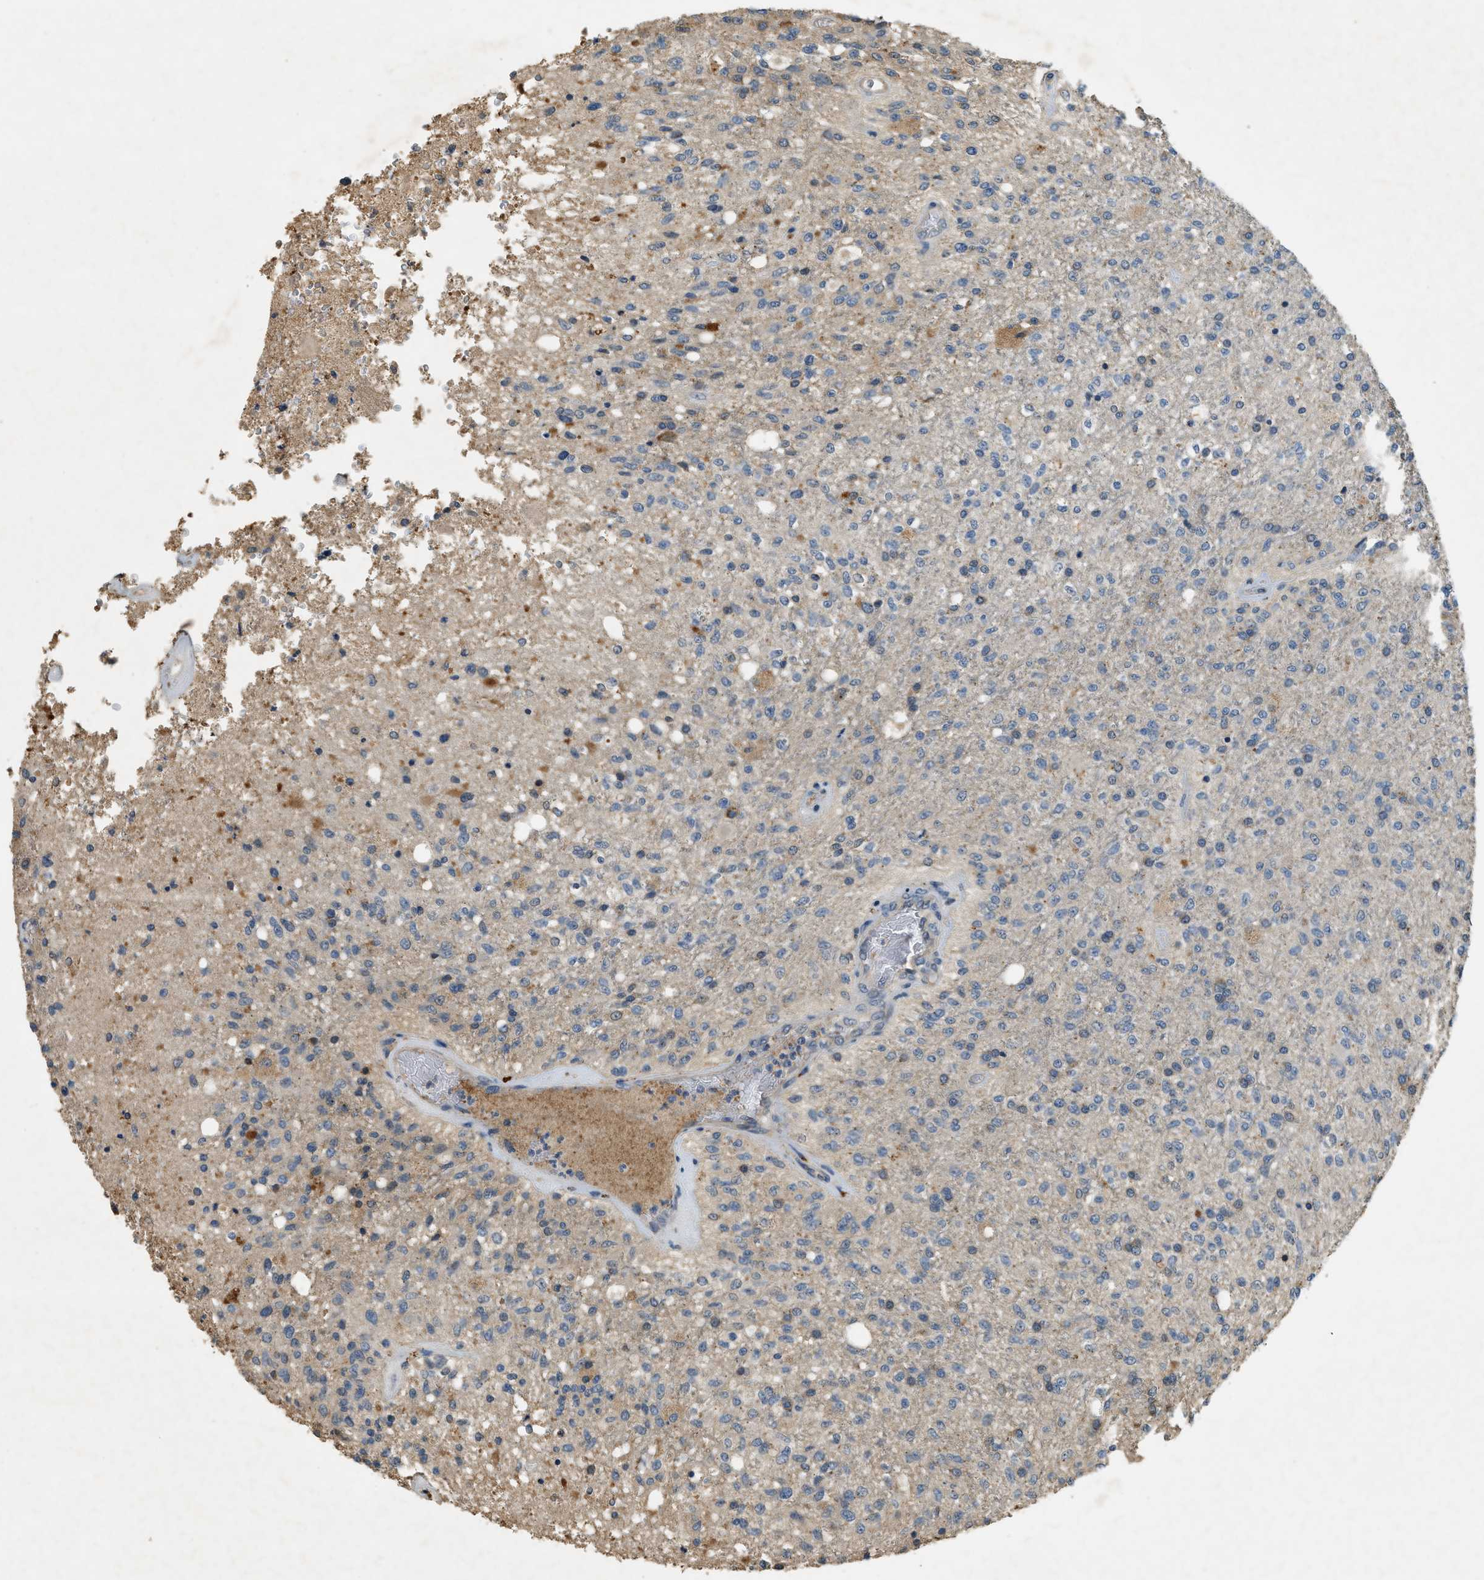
{"staining": {"intensity": "moderate", "quantity": "<25%", "location": "cytoplasmic/membranous"}, "tissue": "glioma", "cell_type": "Tumor cells", "image_type": "cancer", "snomed": [{"axis": "morphology", "description": "Normal tissue, NOS"}, {"axis": "morphology", "description": "Glioma, malignant, High grade"}, {"axis": "topography", "description": "Cerebral cortex"}], "caption": "Protein expression analysis of human glioma reveals moderate cytoplasmic/membranous positivity in about <25% of tumor cells. Nuclei are stained in blue.", "gene": "CFLAR", "patient": {"sex": "male", "age": 77}}